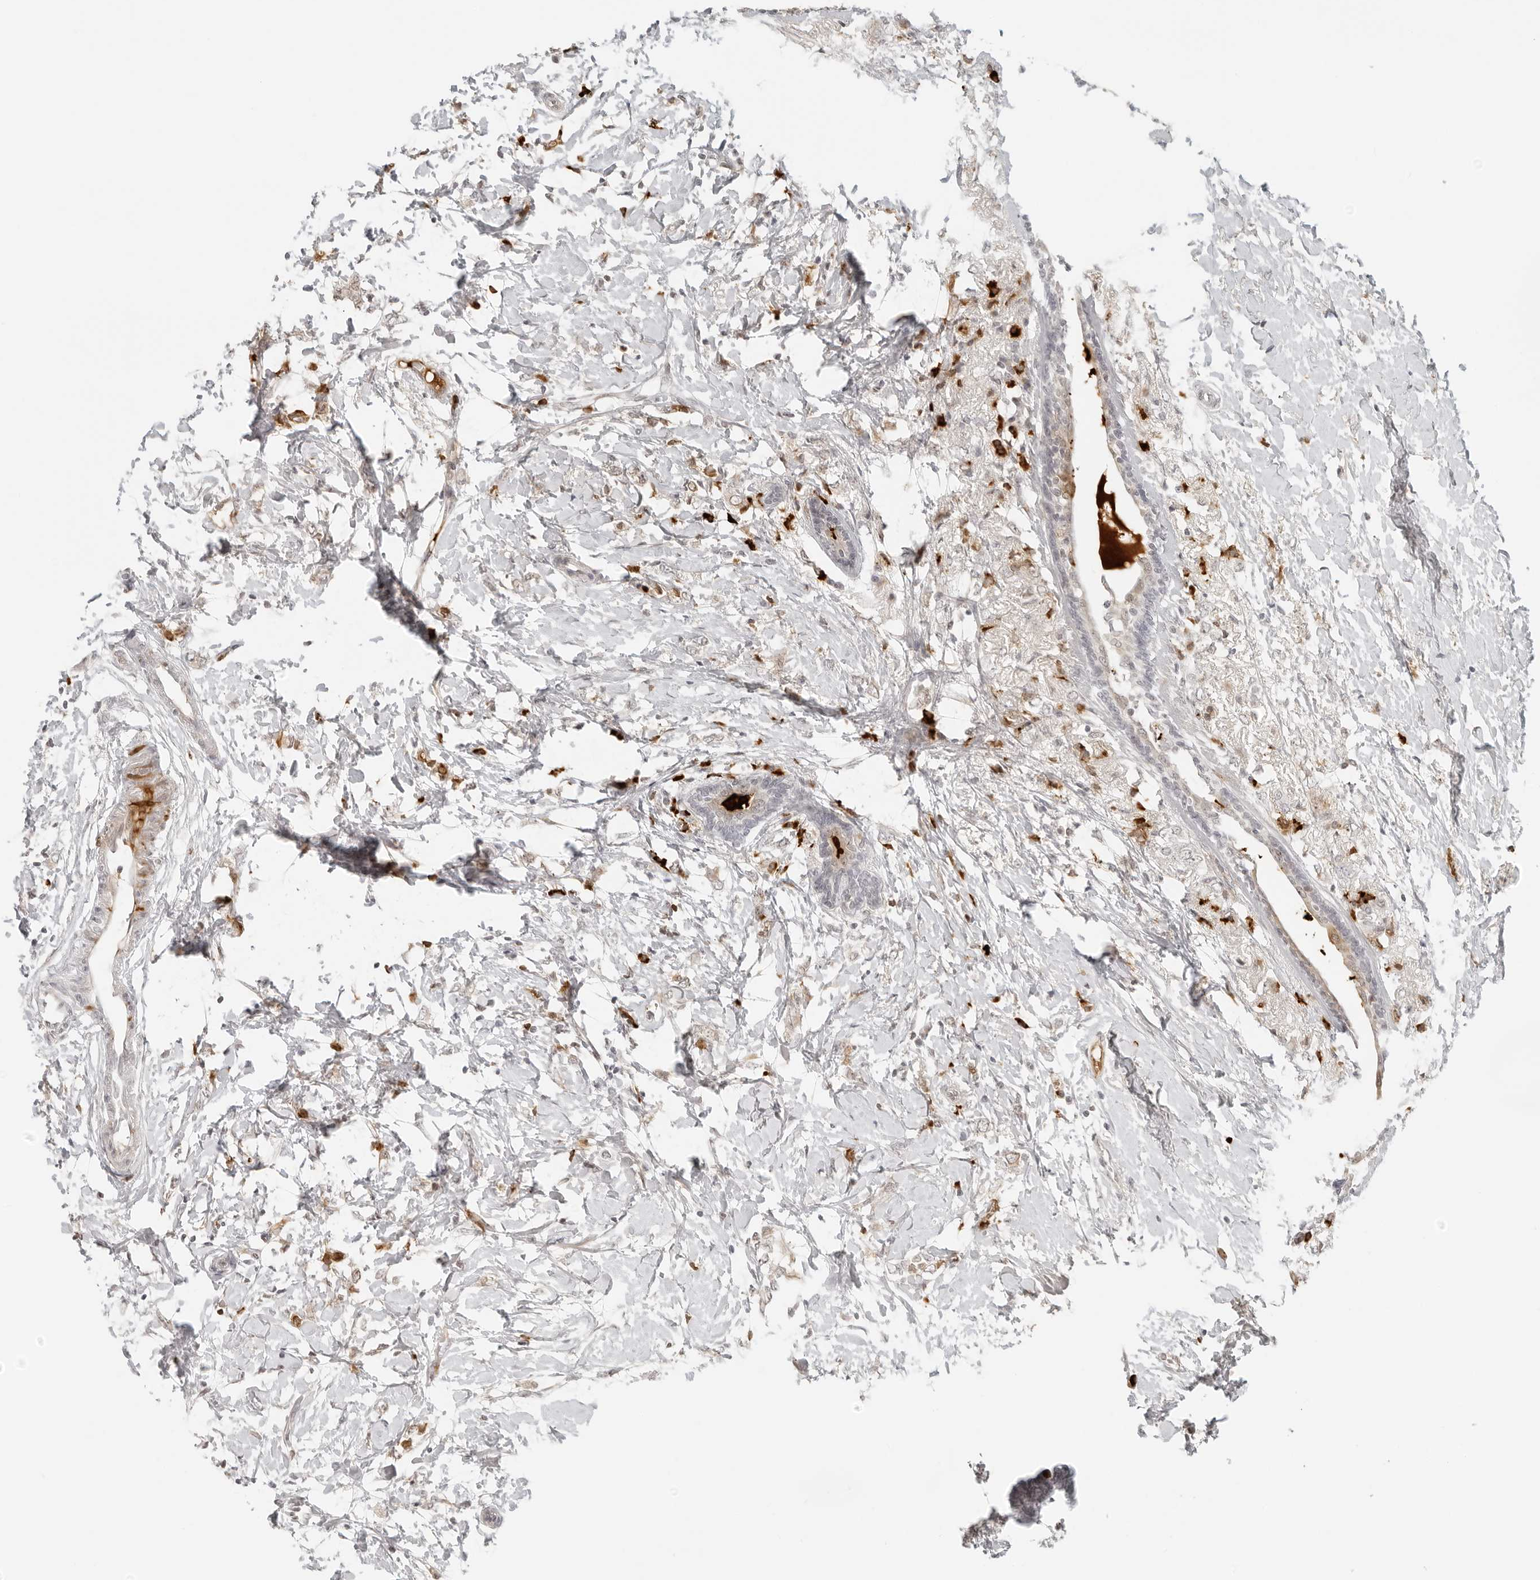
{"staining": {"intensity": "moderate", "quantity": "<25%", "location": "cytoplasmic/membranous"}, "tissue": "breast cancer", "cell_type": "Tumor cells", "image_type": "cancer", "snomed": [{"axis": "morphology", "description": "Normal tissue, NOS"}, {"axis": "morphology", "description": "Lobular carcinoma"}, {"axis": "topography", "description": "Breast"}], "caption": "This image displays lobular carcinoma (breast) stained with IHC to label a protein in brown. The cytoplasmic/membranous of tumor cells show moderate positivity for the protein. Nuclei are counter-stained blue.", "gene": "ZNF678", "patient": {"sex": "female", "age": 47}}